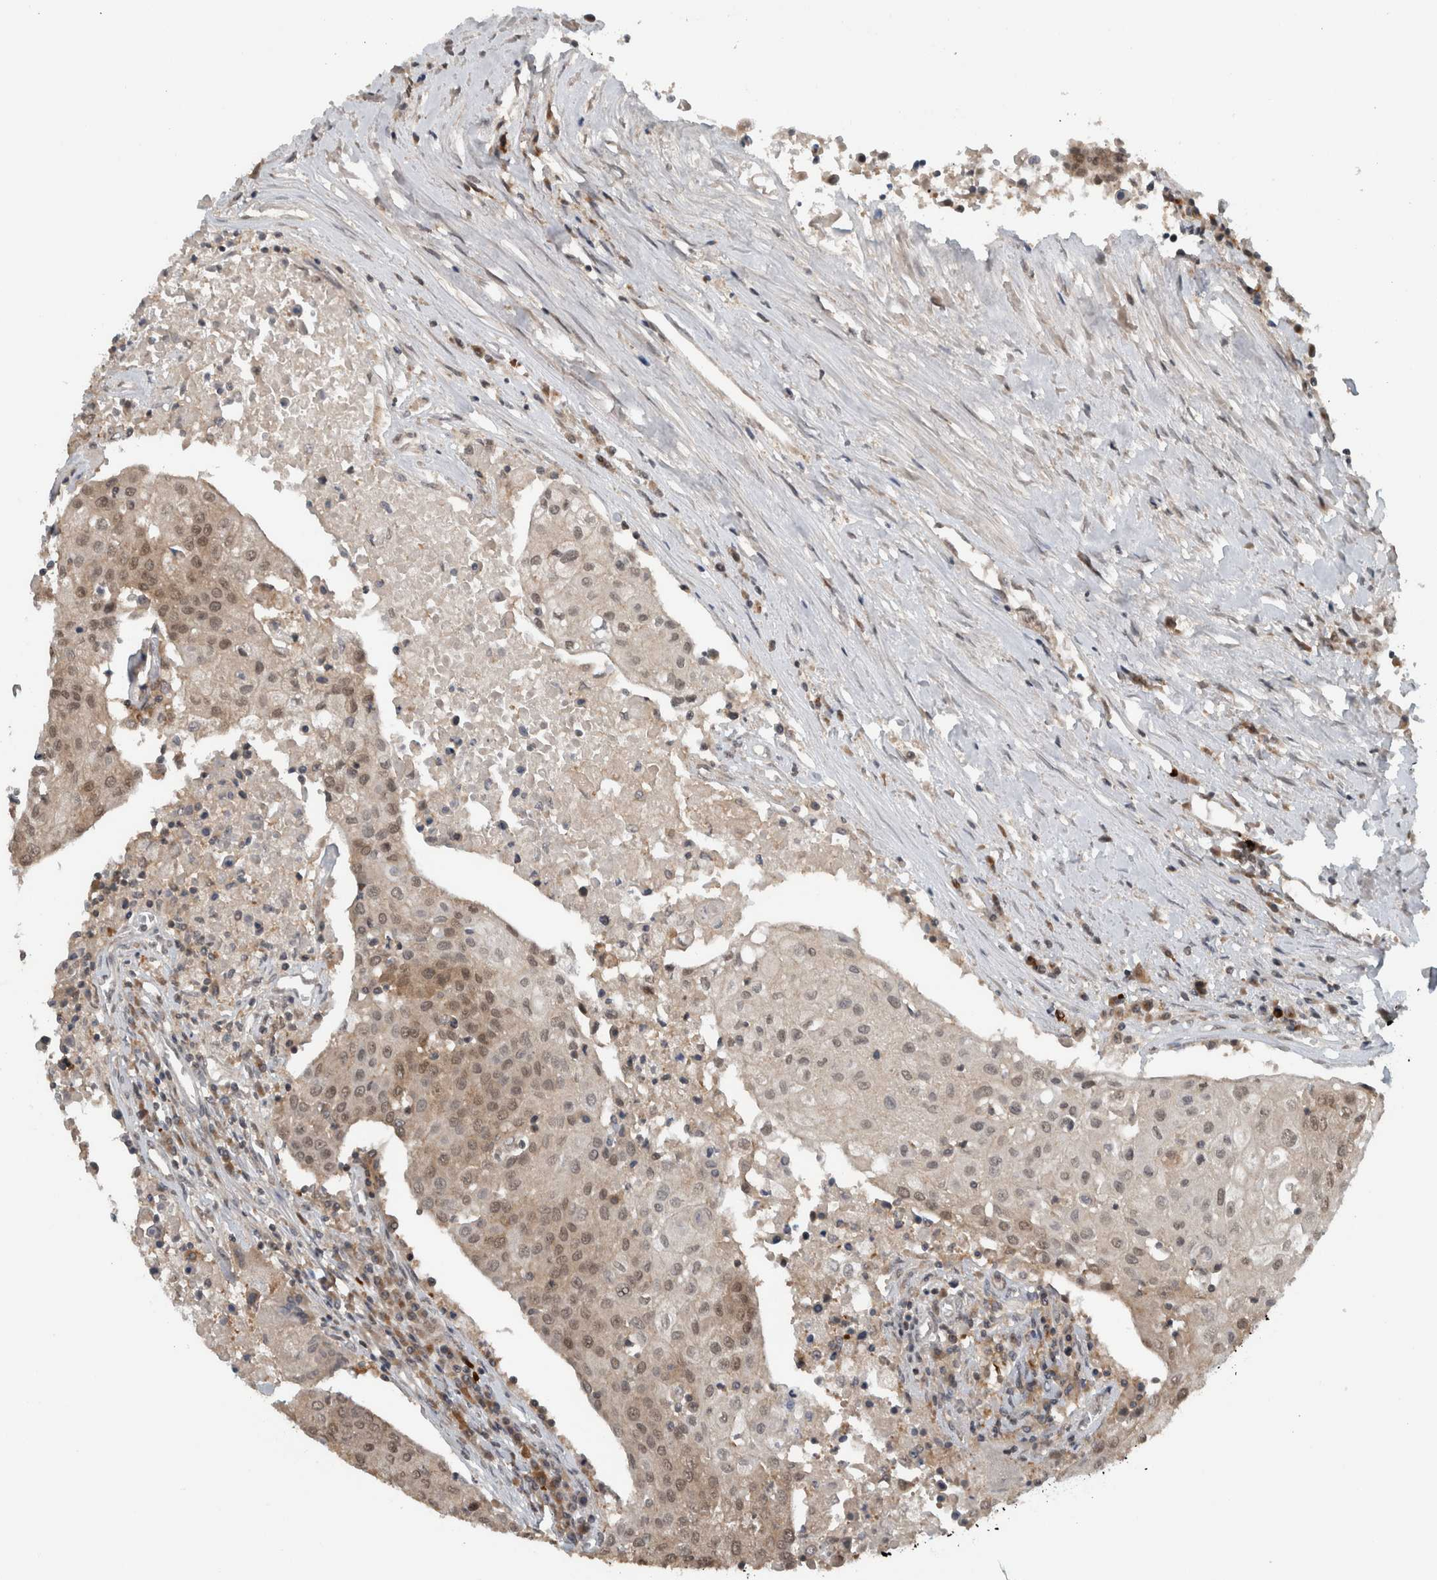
{"staining": {"intensity": "weak", "quantity": ">75%", "location": "cytoplasmic/membranous,nuclear"}, "tissue": "urothelial cancer", "cell_type": "Tumor cells", "image_type": "cancer", "snomed": [{"axis": "morphology", "description": "Urothelial carcinoma, High grade"}, {"axis": "topography", "description": "Urinary bladder"}], "caption": "Urothelial cancer stained with DAB immunohistochemistry demonstrates low levels of weak cytoplasmic/membranous and nuclear expression in approximately >75% of tumor cells.", "gene": "SPAG7", "patient": {"sex": "female", "age": 85}}